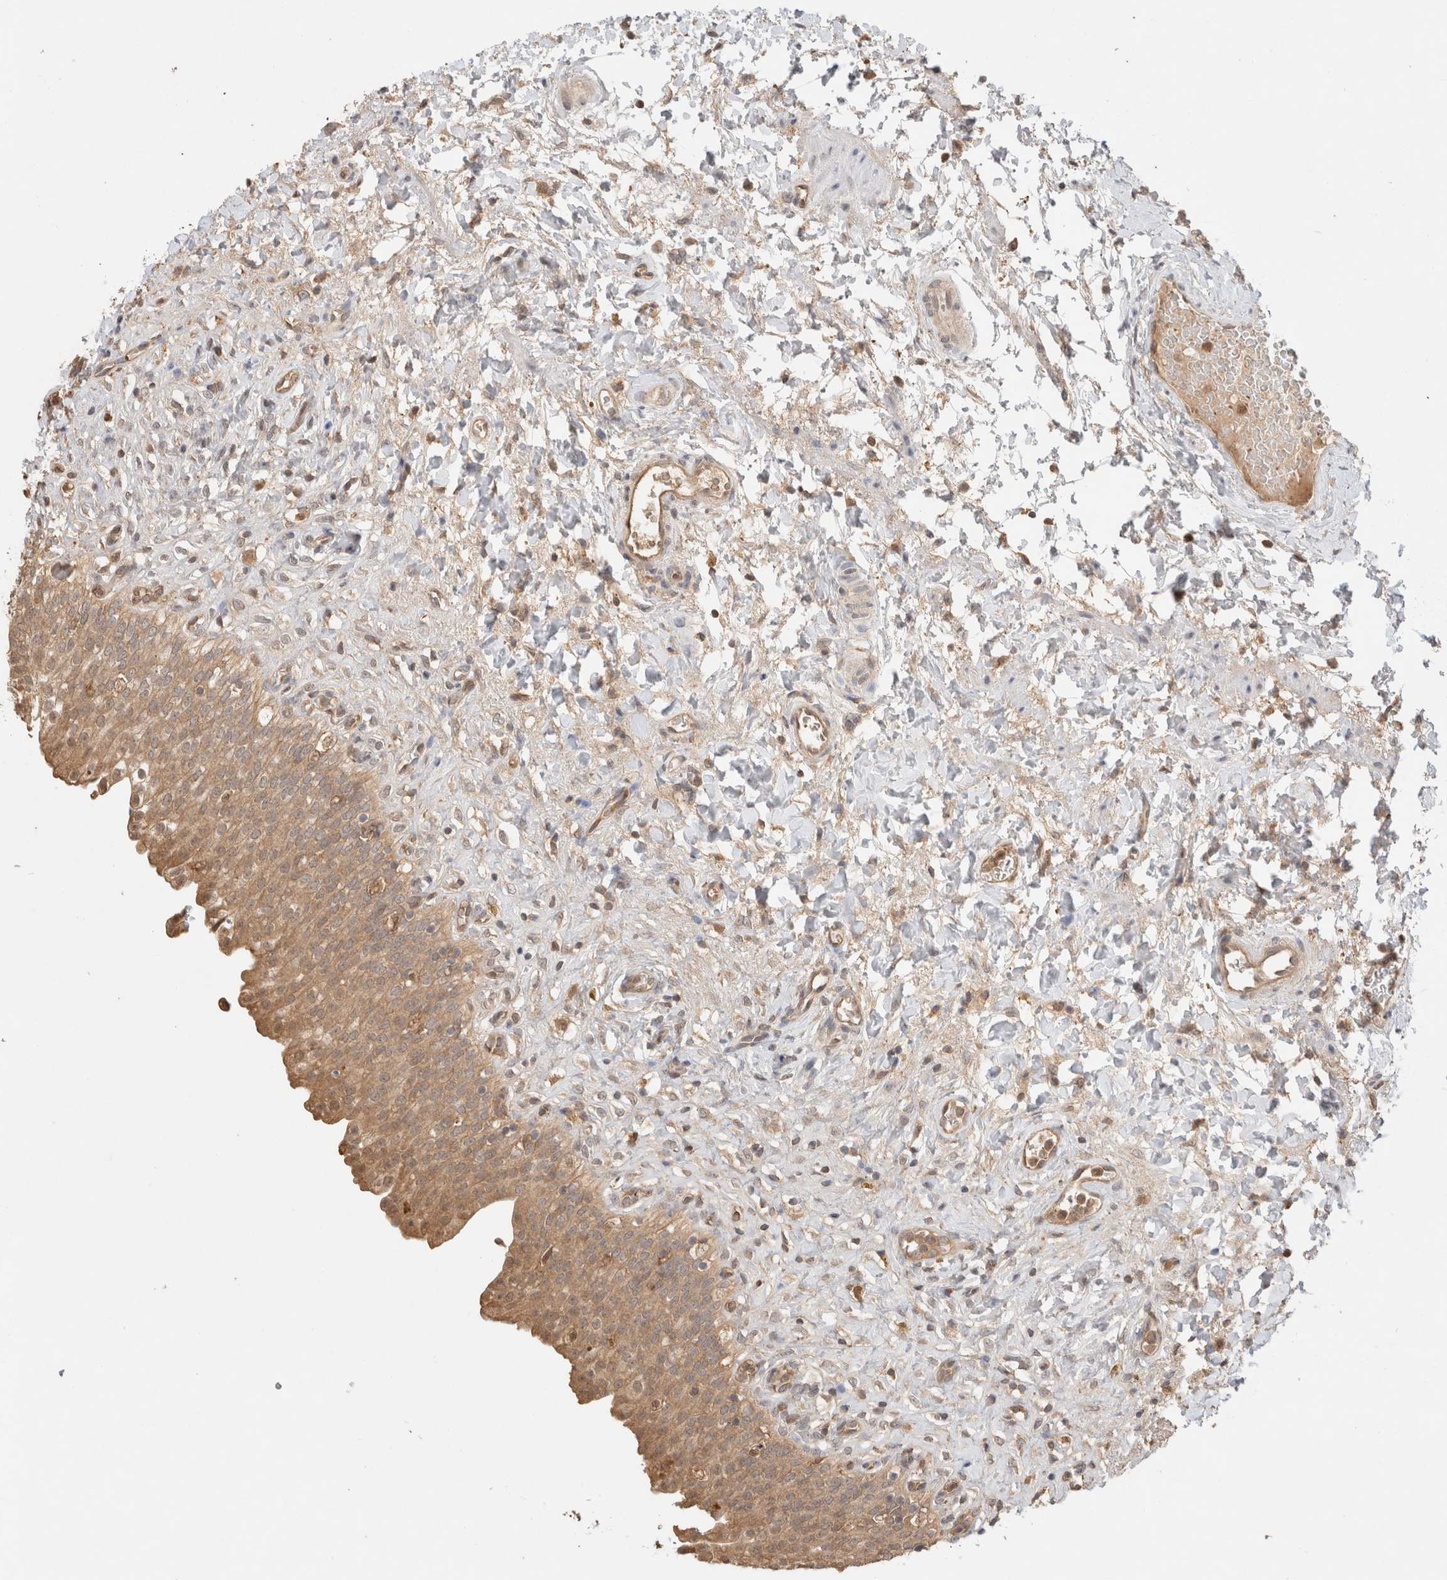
{"staining": {"intensity": "weak", "quantity": ">75%", "location": "cytoplasmic/membranous,nuclear"}, "tissue": "urinary bladder", "cell_type": "Urothelial cells", "image_type": "normal", "snomed": [{"axis": "morphology", "description": "Urothelial carcinoma, High grade"}, {"axis": "topography", "description": "Urinary bladder"}], "caption": "Immunohistochemistry of normal human urinary bladder exhibits low levels of weak cytoplasmic/membranous,nuclear expression in about >75% of urothelial cells. Nuclei are stained in blue.", "gene": "YWHAH", "patient": {"sex": "male", "age": 46}}